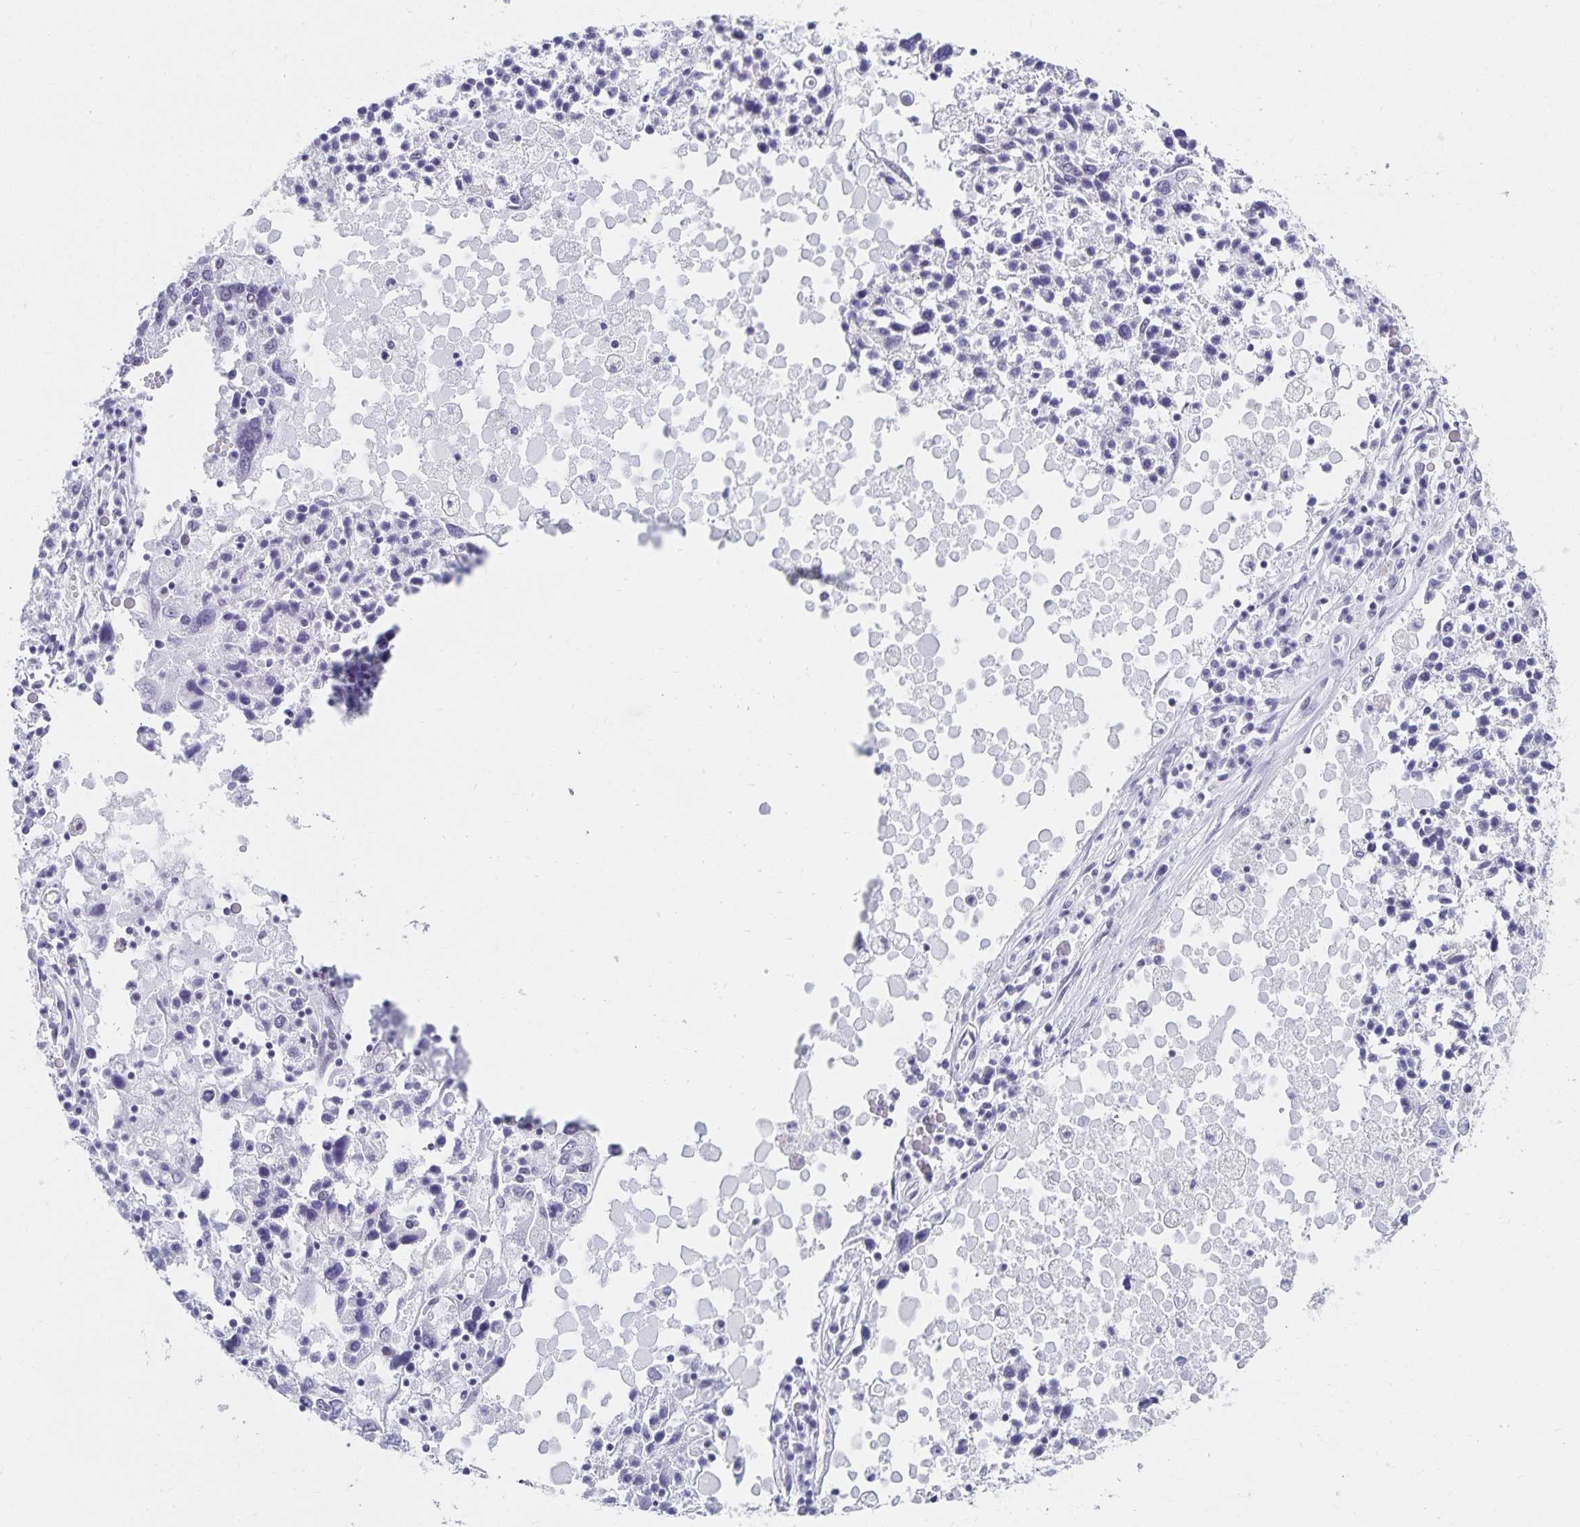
{"staining": {"intensity": "negative", "quantity": "none", "location": "none"}, "tissue": "ovarian cancer", "cell_type": "Tumor cells", "image_type": "cancer", "snomed": [{"axis": "morphology", "description": "Carcinoma, endometroid"}, {"axis": "topography", "description": "Ovary"}], "caption": "DAB immunohistochemical staining of human ovarian cancer (endometroid carcinoma) shows no significant staining in tumor cells. (DAB (3,3'-diaminobenzidine) immunohistochemistry with hematoxylin counter stain).", "gene": "C20orf85", "patient": {"sex": "female", "age": 62}}